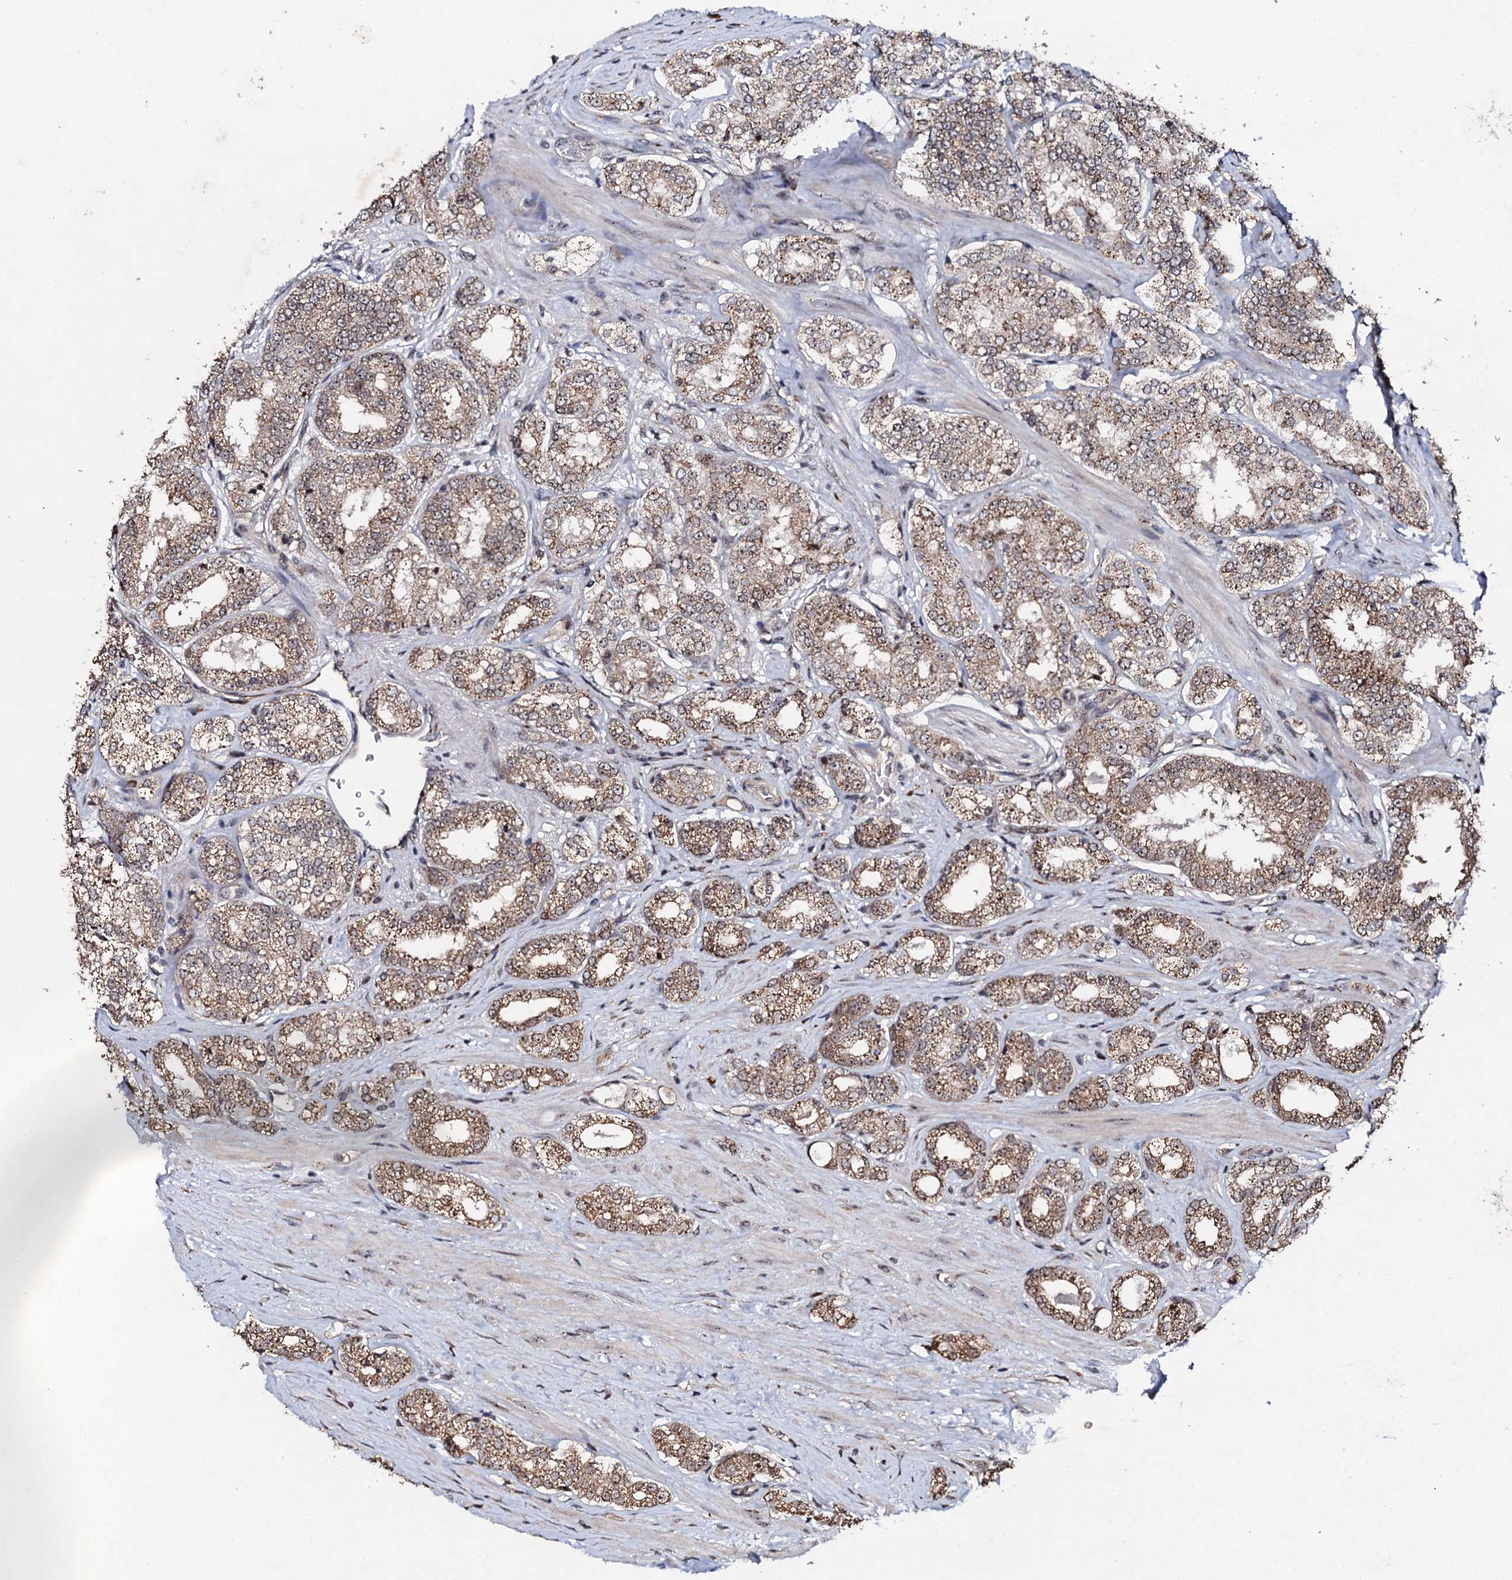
{"staining": {"intensity": "weak", "quantity": ">75%", "location": "cytoplasmic/membranous"}, "tissue": "prostate cancer", "cell_type": "Tumor cells", "image_type": "cancer", "snomed": [{"axis": "morphology", "description": "Normal tissue, NOS"}, {"axis": "morphology", "description": "Adenocarcinoma, High grade"}, {"axis": "topography", "description": "Prostate"}], "caption": "Approximately >75% of tumor cells in prostate cancer reveal weak cytoplasmic/membranous protein positivity as visualized by brown immunohistochemical staining.", "gene": "FAM111A", "patient": {"sex": "male", "age": 83}}